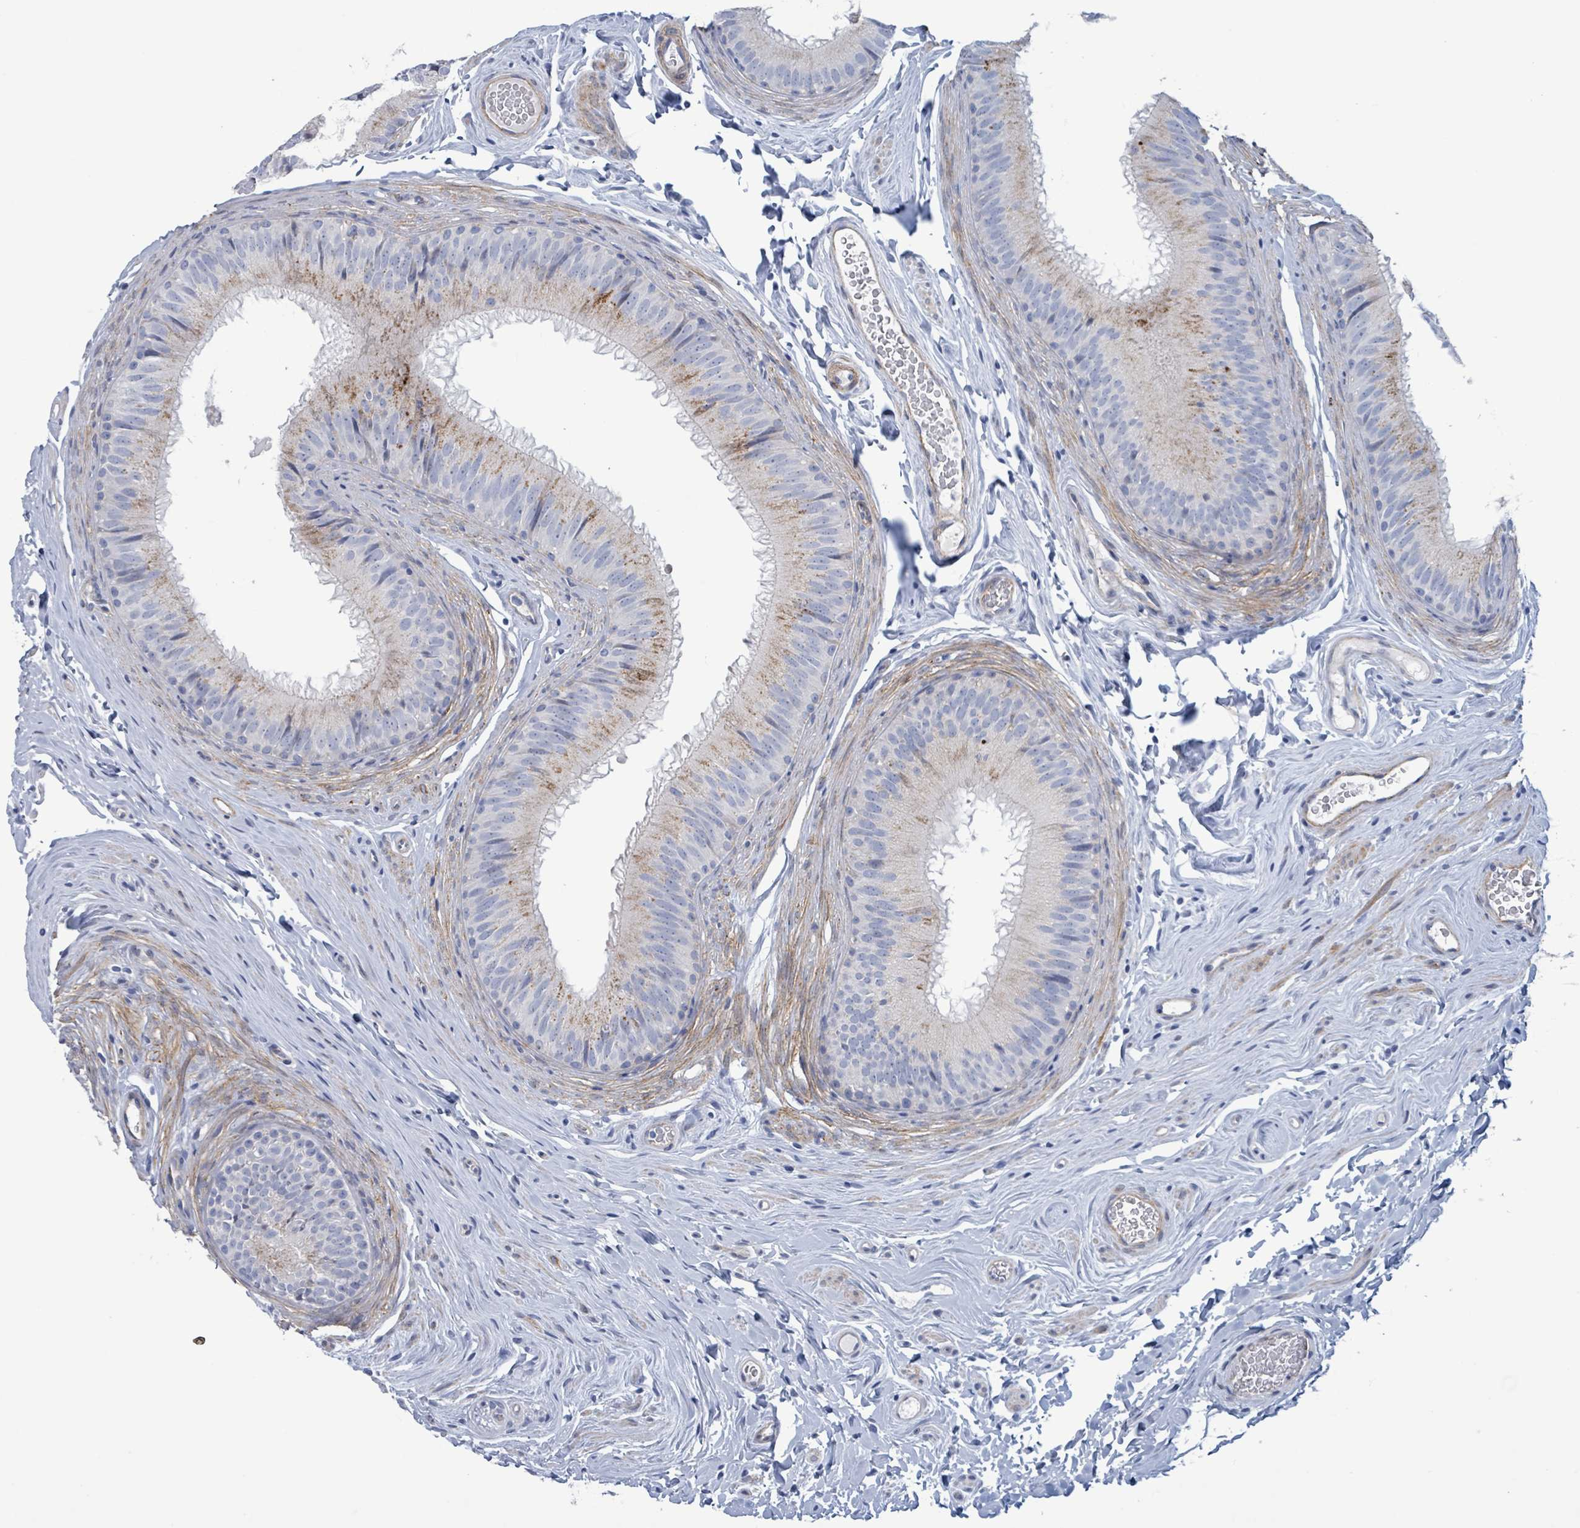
{"staining": {"intensity": "moderate", "quantity": "25%-75%", "location": "cytoplasmic/membranous"}, "tissue": "epididymis", "cell_type": "Glandular cells", "image_type": "normal", "snomed": [{"axis": "morphology", "description": "Normal tissue, NOS"}, {"axis": "topography", "description": "Epididymis, spermatic cord, NOS"}], "caption": "High-magnification brightfield microscopy of unremarkable epididymis stained with DAB (3,3'-diaminobenzidine) (brown) and counterstained with hematoxylin (blue). glandular cells exhibit moderate cytoplasmic/membranous positivity is appreciated in about25%-75% of cells. (Stains: DAB in brown, nuclei in blue, Microscopy: brightfield microscopy at high magnification).", "gene": "PKLR", "patient": {"sex": "male", "age": 25}}